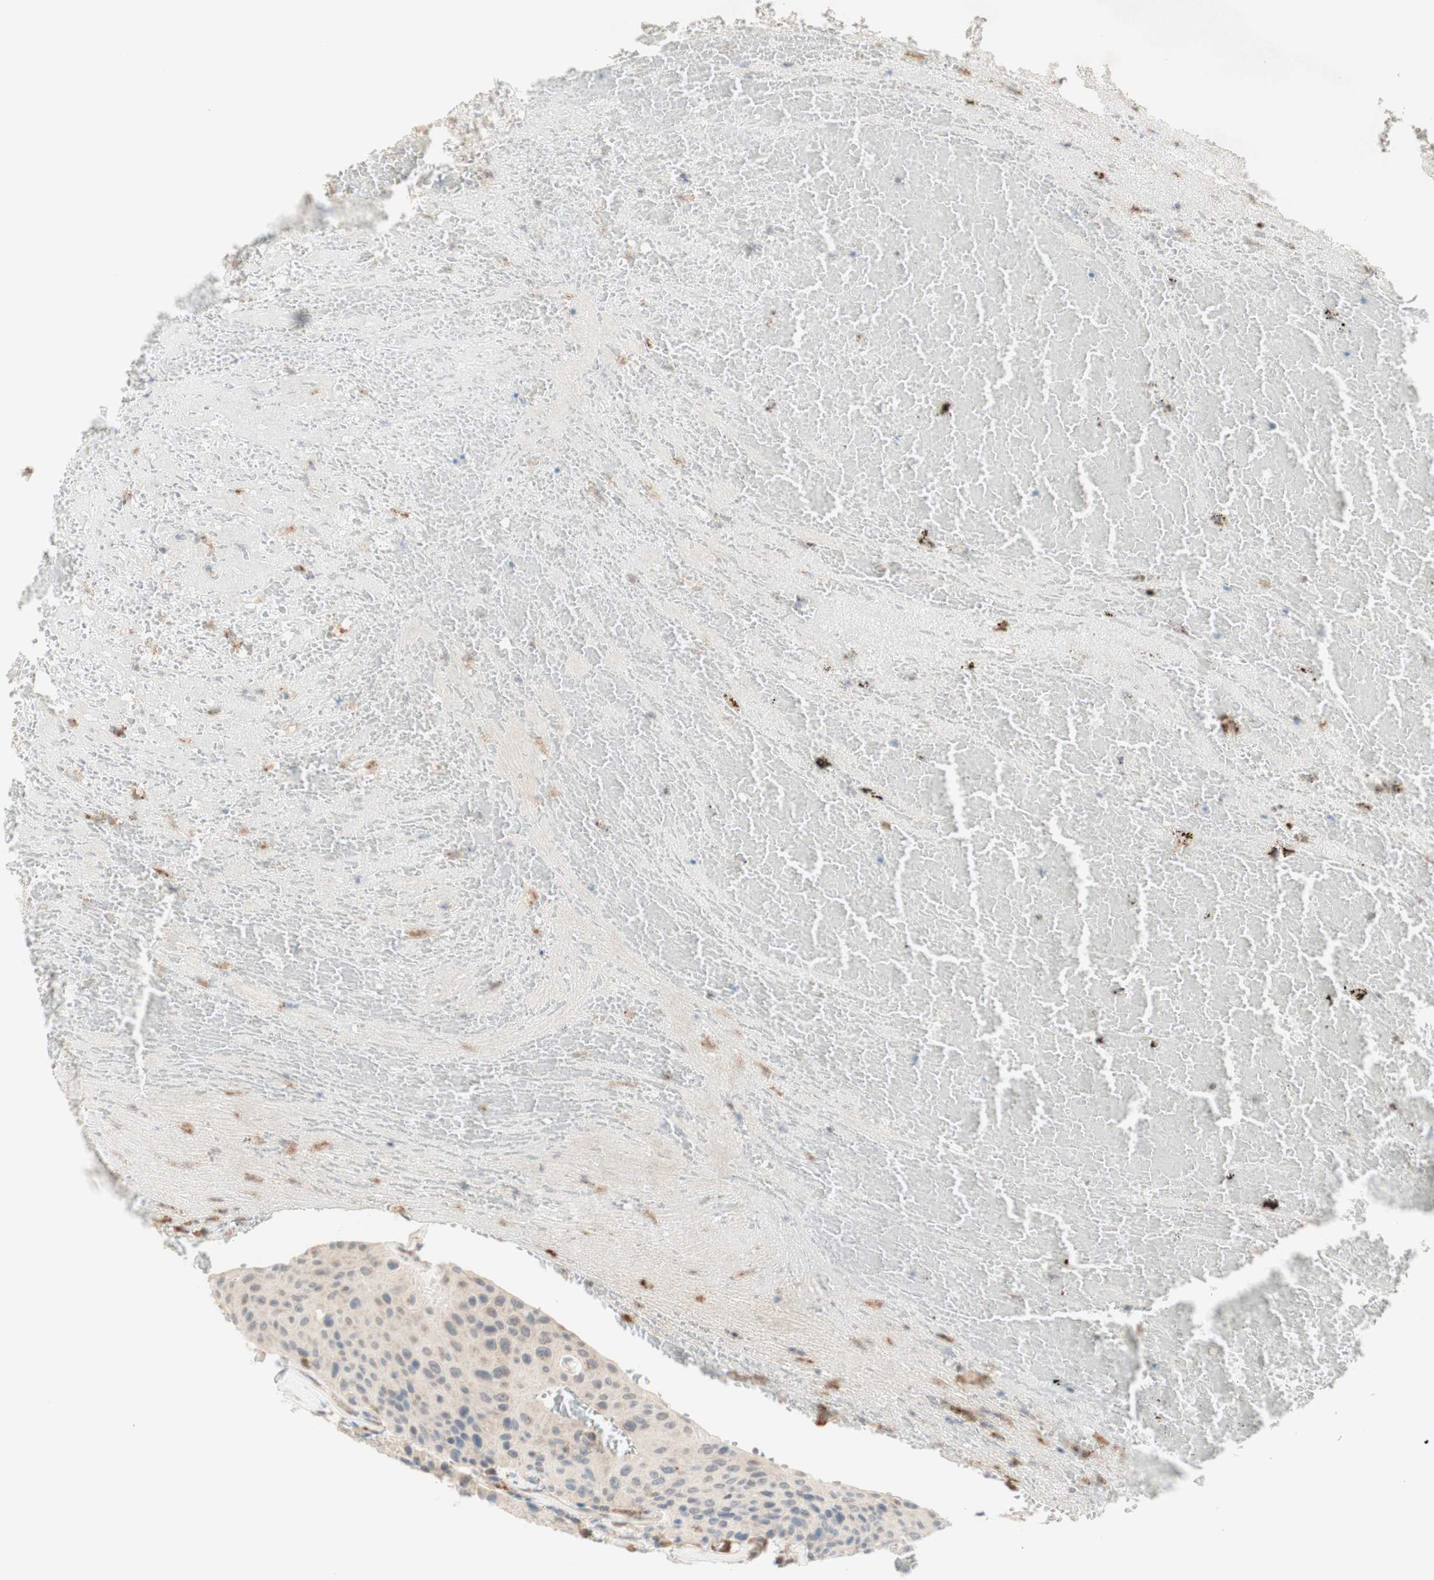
{"staining": {"intensity": "weak", "quantity": ">75%", "location": "cytoplasmic/membranous"}, "tissue": "urothelial cancer", "cell_type": "Tumor cells", "image_type": "cancer", "snomed": [{"axis": "morphology", "description": "Urothelial carcinoma, High grade"}, {"axis": "topography", "description": "Urinary bladder"}], "caption": "Approximately >75% of tumor cells in human urothelial cancer demonstrate weak cytoplasmic/membranous protein staining as visualized by brown immunohistochemical staining.", "gene": "GAPT", "patient": {"sex": "male", "age": 66}}